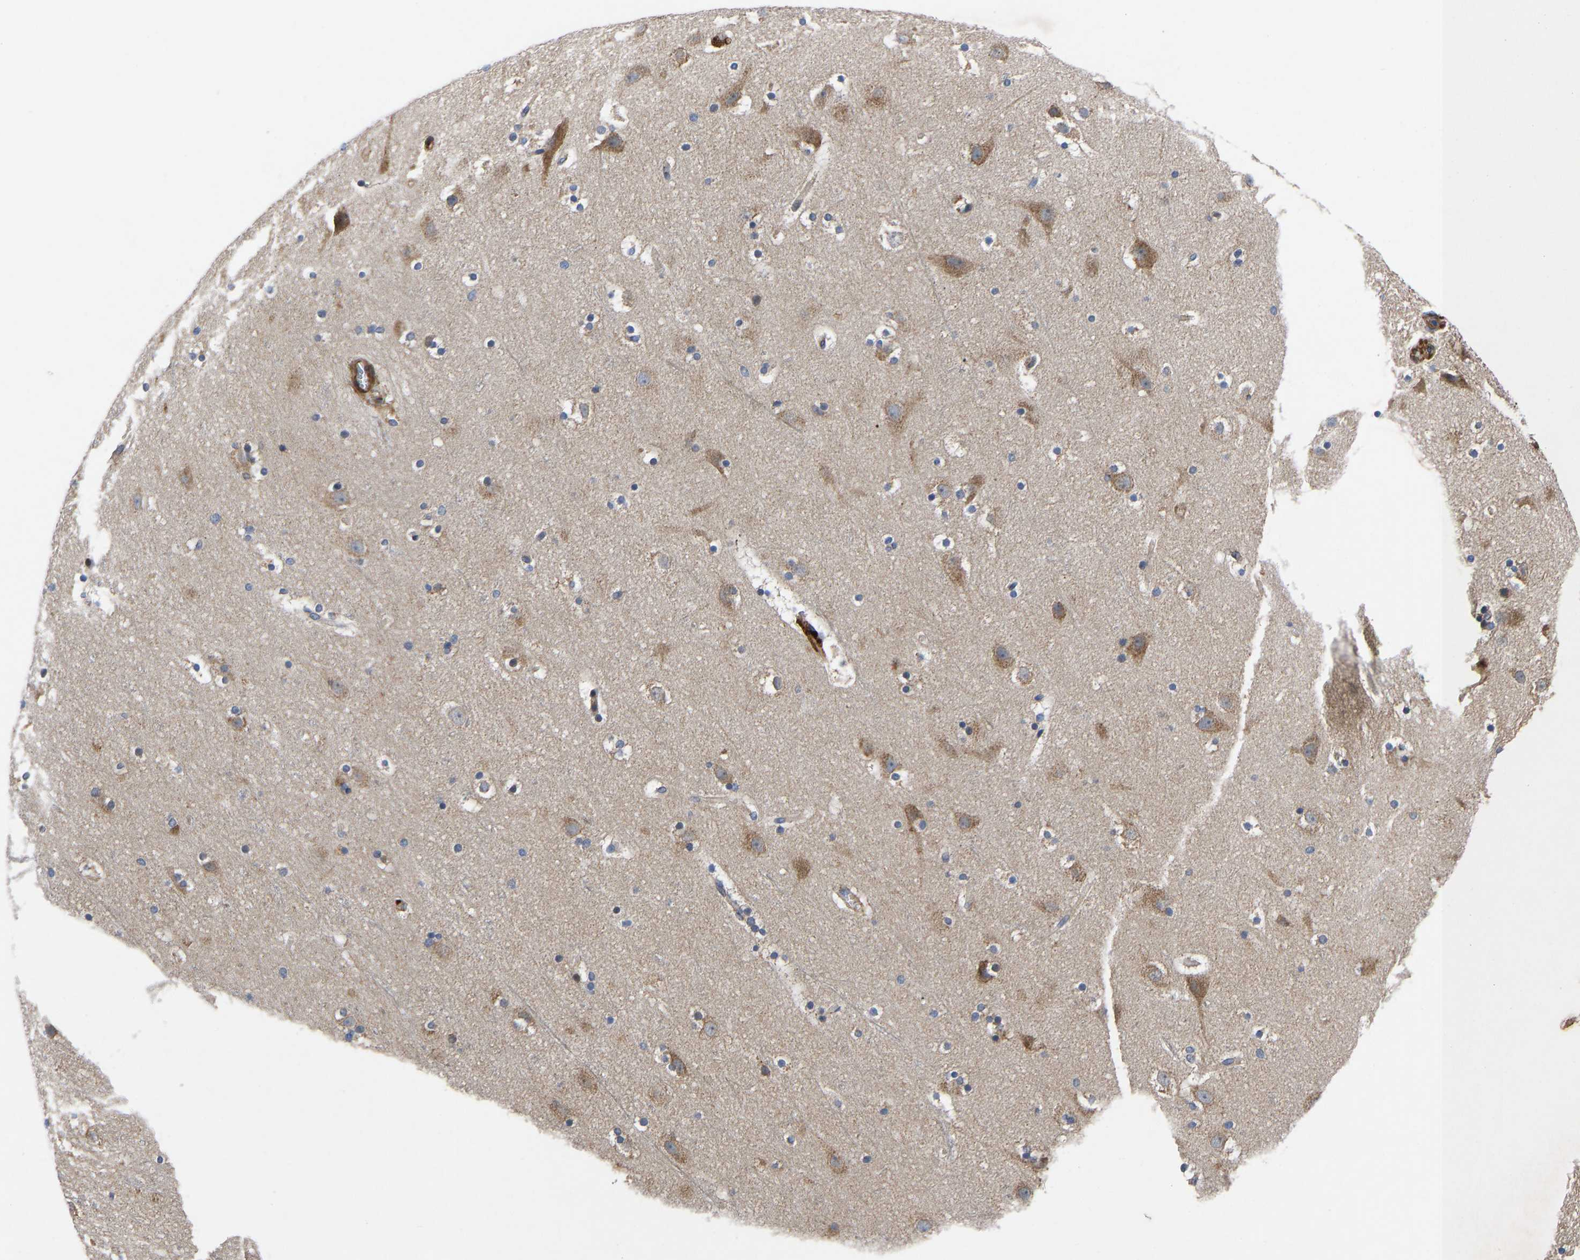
{"staining": {"intensity": "weak", "quantity": ">75%", "location": "cytoplasmic/membranous"}, "tissue": "cerebral cortex", "cell_type": "Endothelial cells", "image_type": "normal", "snomed": [{"axis": "morphology", "description": "Normal tissue, NOS"}, {"axis": "topography", "description": "Cerebral cortex"}], "caption": "Immunohistochemical staining of normal human cerebral cortex shows low levels of weak cytoplasmic/membranous positivity in about >75% of endothelial cells.", "gene": "TMEM38B", "patient": {"sex": "male", "age": 45}}